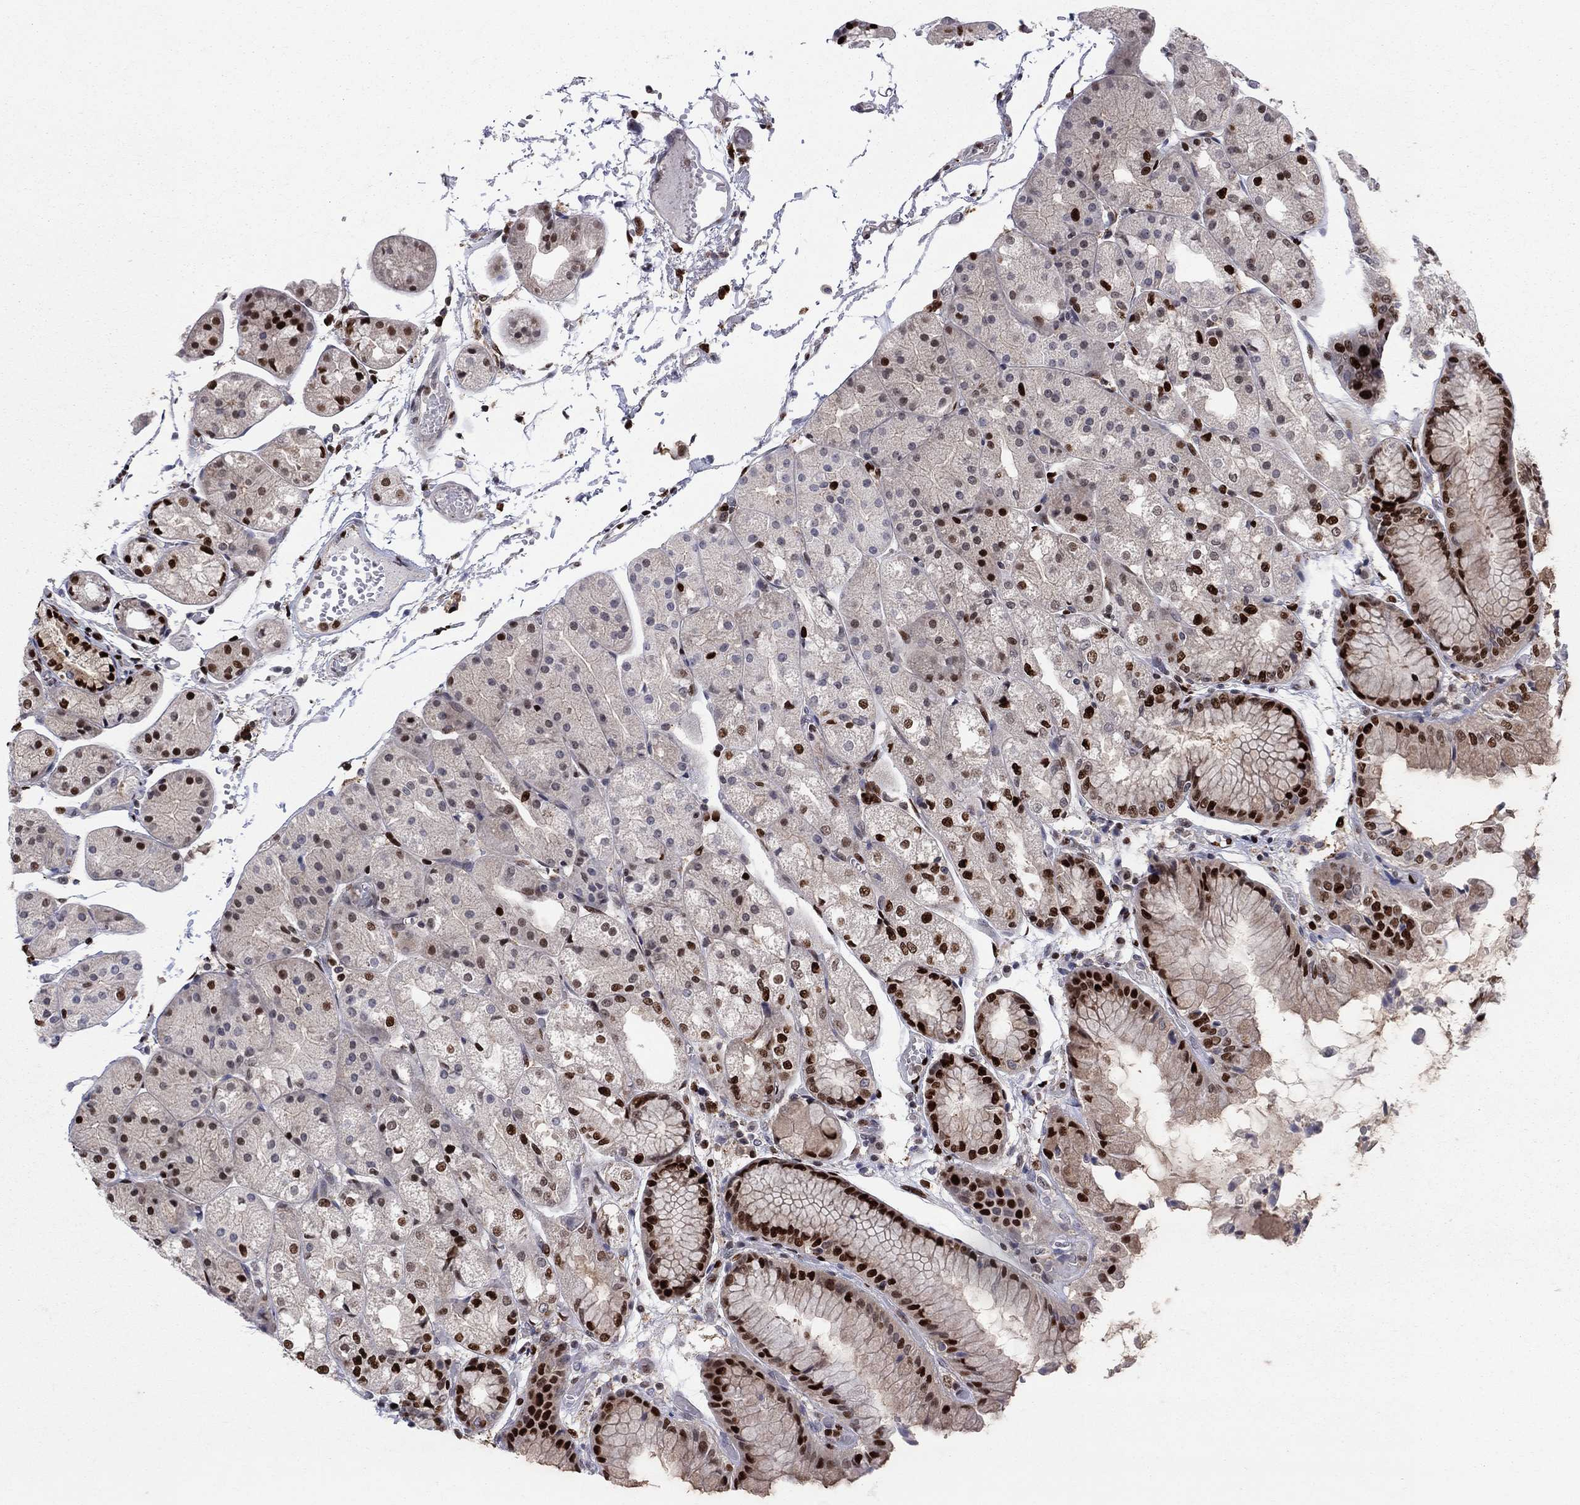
{"staining": {"intensity": "strong", "quantity": "25%-75%", "location": "nuclear"}, "tissue": "stomach", "cell_type": "Glandular cells", "image_type": "normal", "snomed": [{"axis": "morphology", "description": "Normal tissue, NOS"}, {"axis": "topography", "description": "Stomach, upper"}], "caption": "Immunohistochemical staining of normal stomach displays strong nuclear protein staining in about 25%-75% of glandular cells.", "gene": "ZNHIT3", "patient": {"sex": "male", "age": 72}}